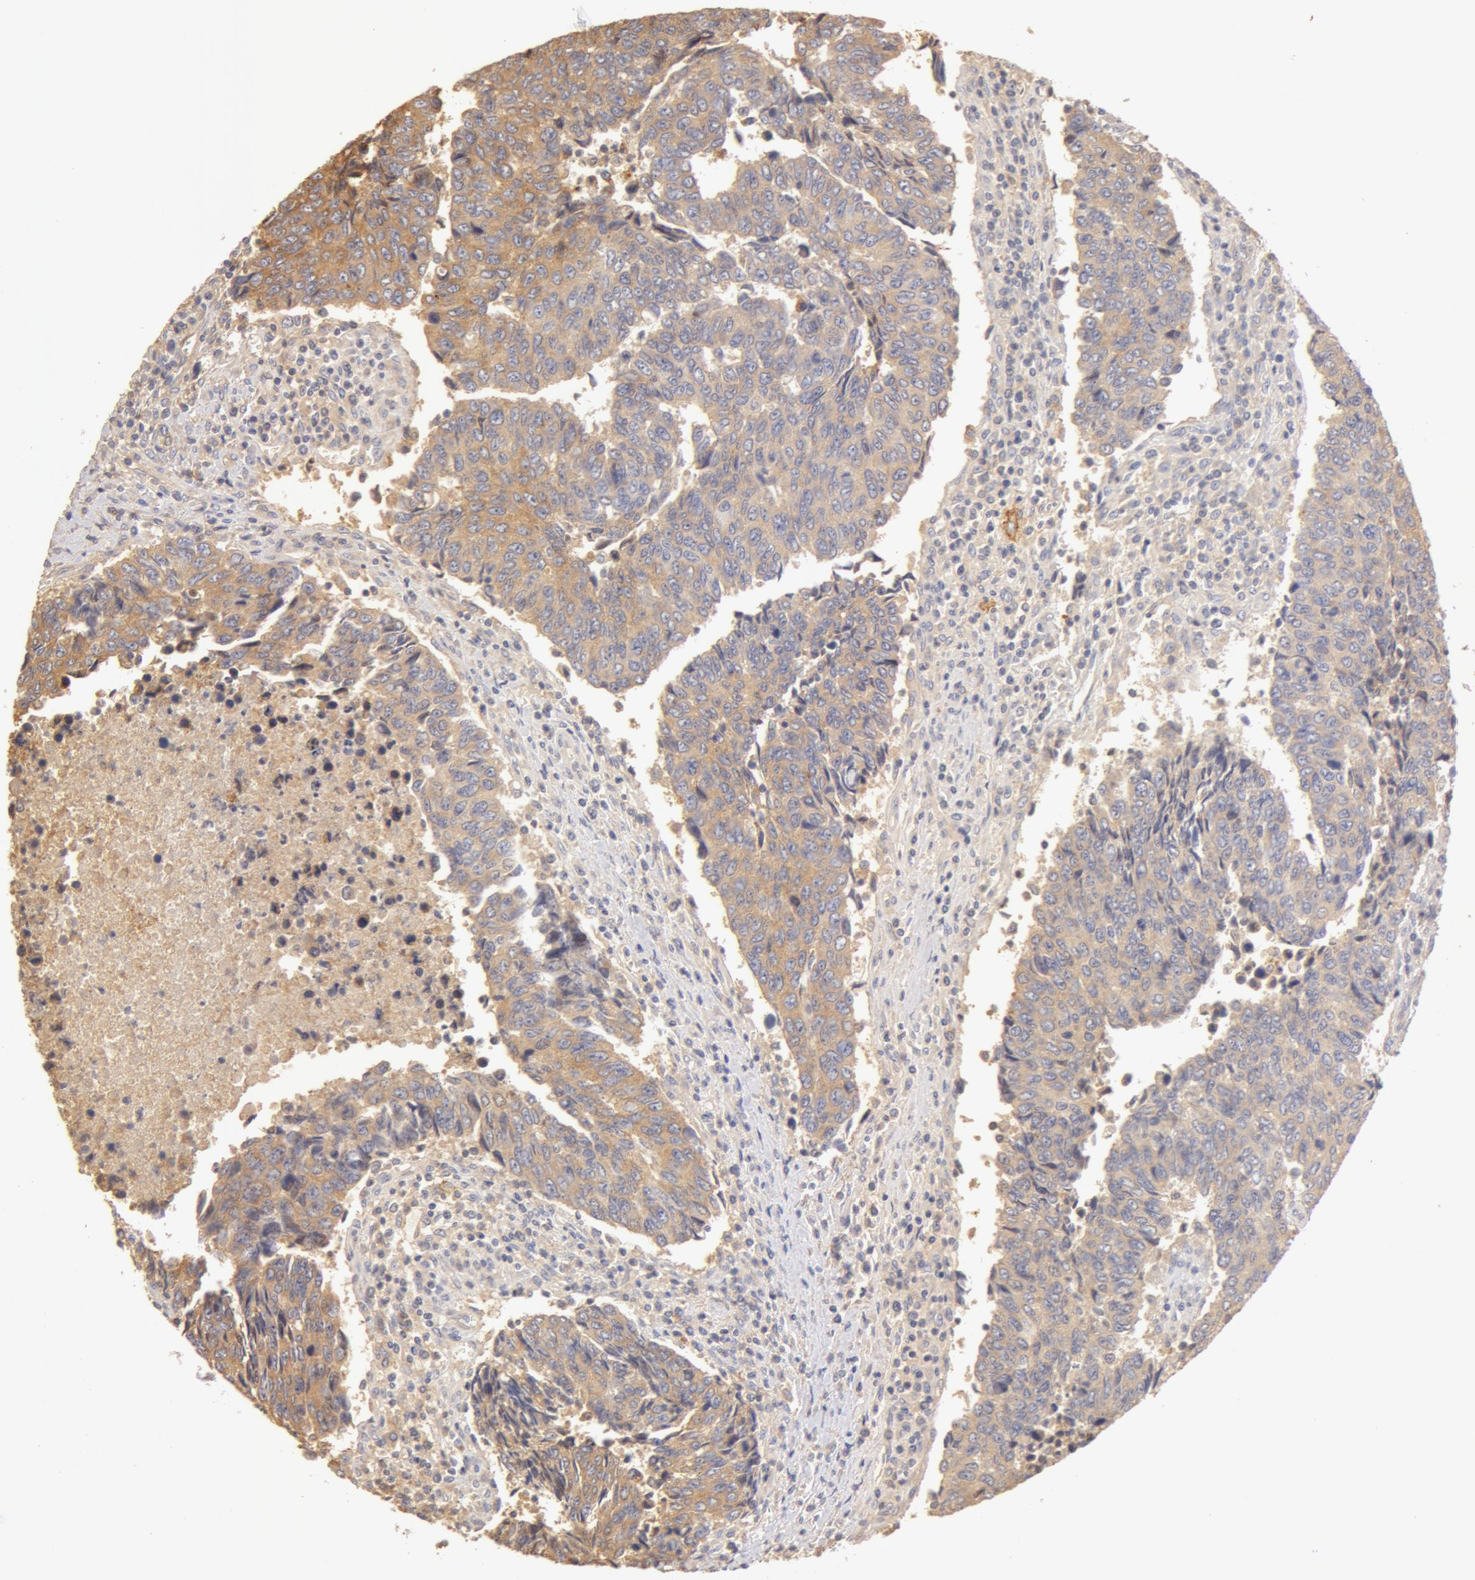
{"staining": {"intensity": "weak", "quantity": ">75%", "location": "cytoplasmic/membranous"}, "tissue": "urothelial cancer", "cell_type": "Tumor cells", "image_type": "cancer", "snomed": [{"axis": "morphology", "description": "Urothelial carcinoma, High grade"}, {"axis": "topography", "description": "Urinary bladder"}], "caption": "Brown immunohistochemical staining in urothelial carcinoma (high-grade) shows weak cytoplasmic/membranous positivity in about >75% of tumor cells.", "gene": "TF", "patient": {"sex": "male", "age": 86}}